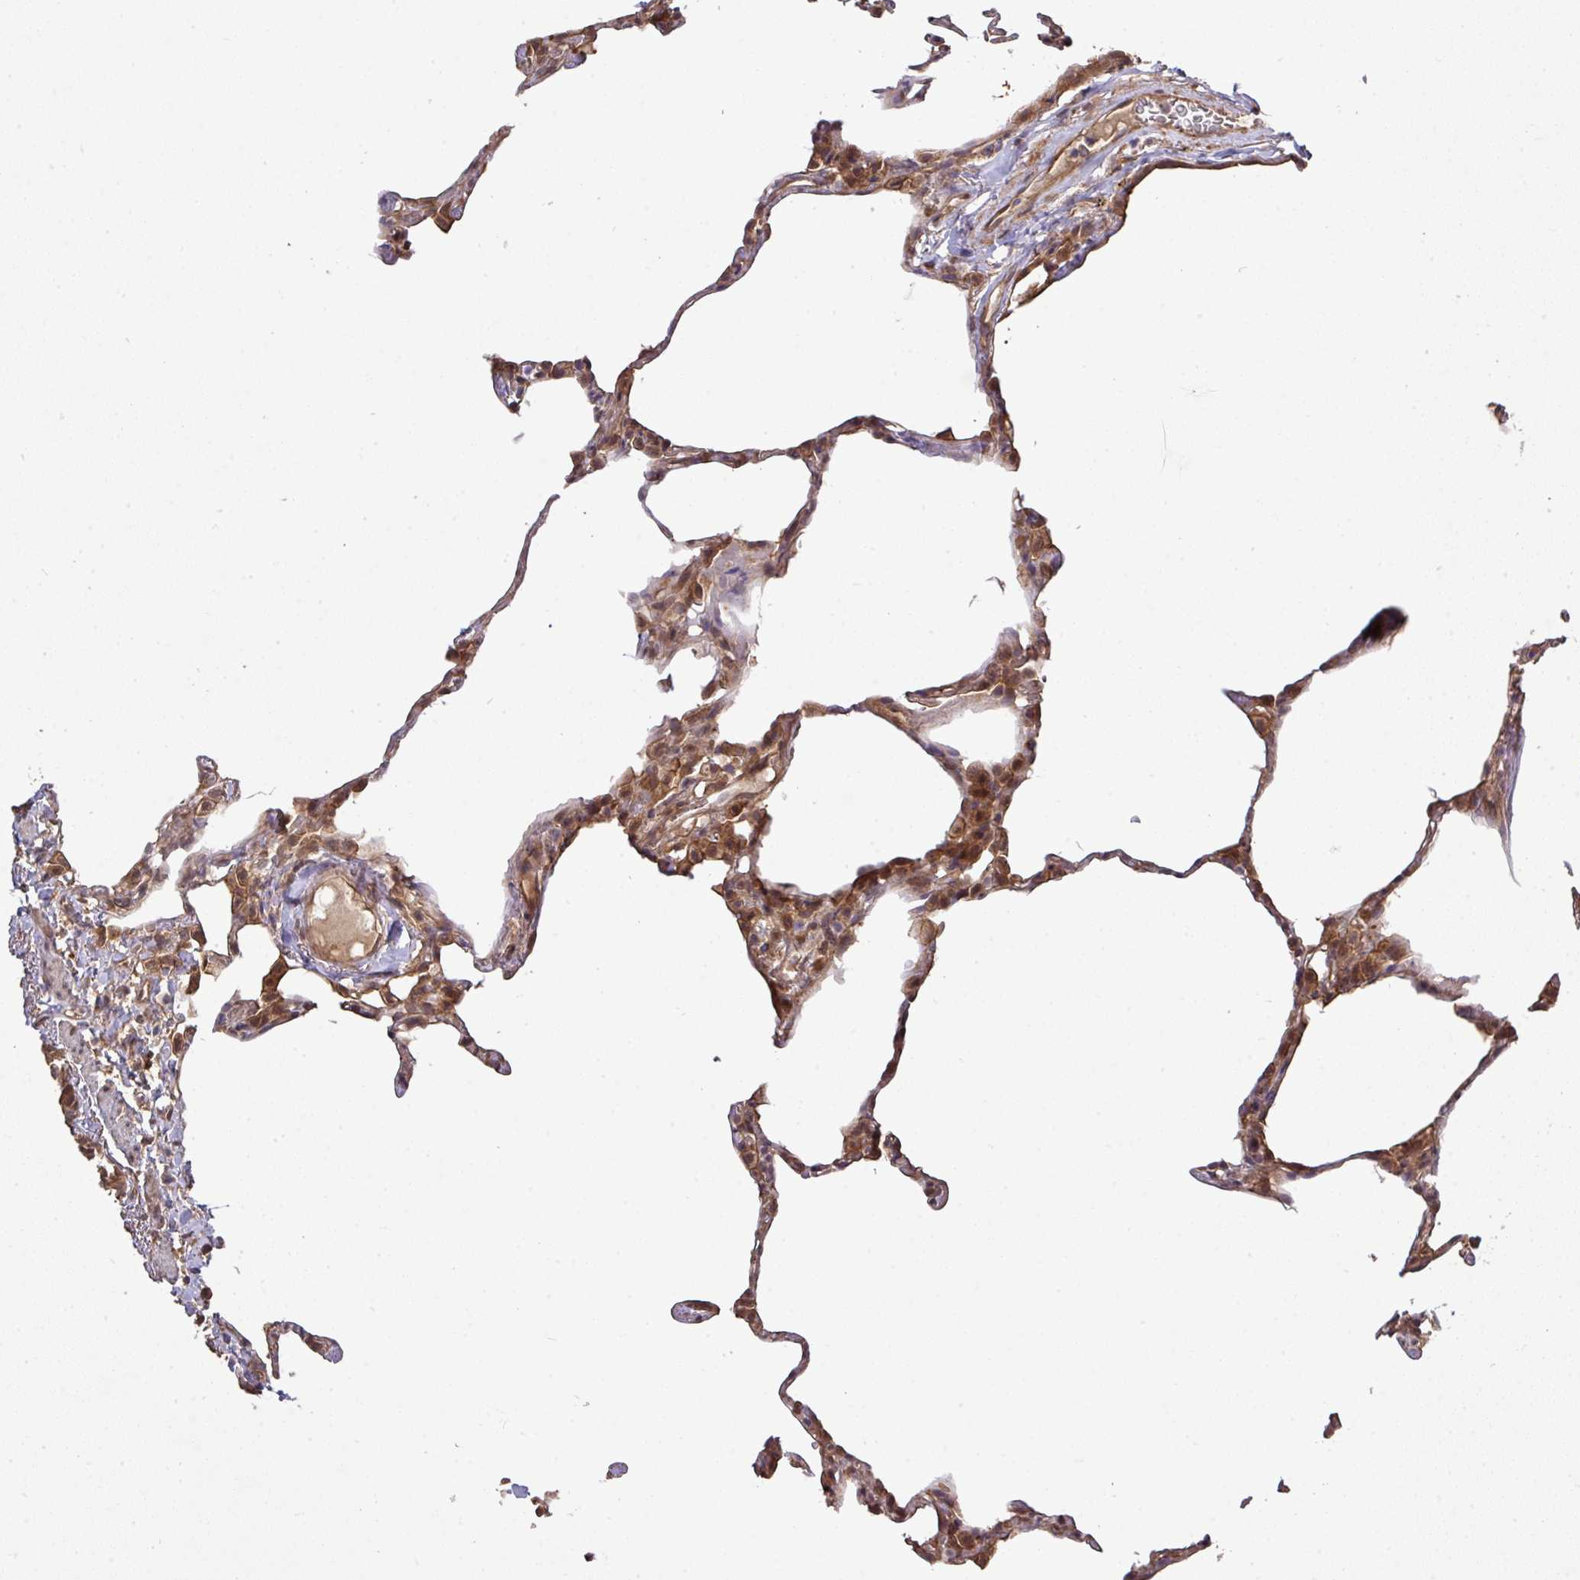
{"staining": {"intensity": "moderate", "quantity": "25%-75%", "location": "cytoplasmic/membranous"}, "tissue": "lung", "cell_type": "Alveolar cells", "image_type": "normal", "snomed": [{"axis": "morphology", "description": "Normal tissue, NOS"}, {"axis": "topography", "description": "Lung"}], "caption": "DAB (3,3'-diaminobenzidine) immunohistochemical staining of benign lung displays moderate cytoplasmic/membranous protein positivity in about 25%-75% of alveolar cells.", "gene": "ARPIN", "patient": {"sex": "female", "age": 57}}